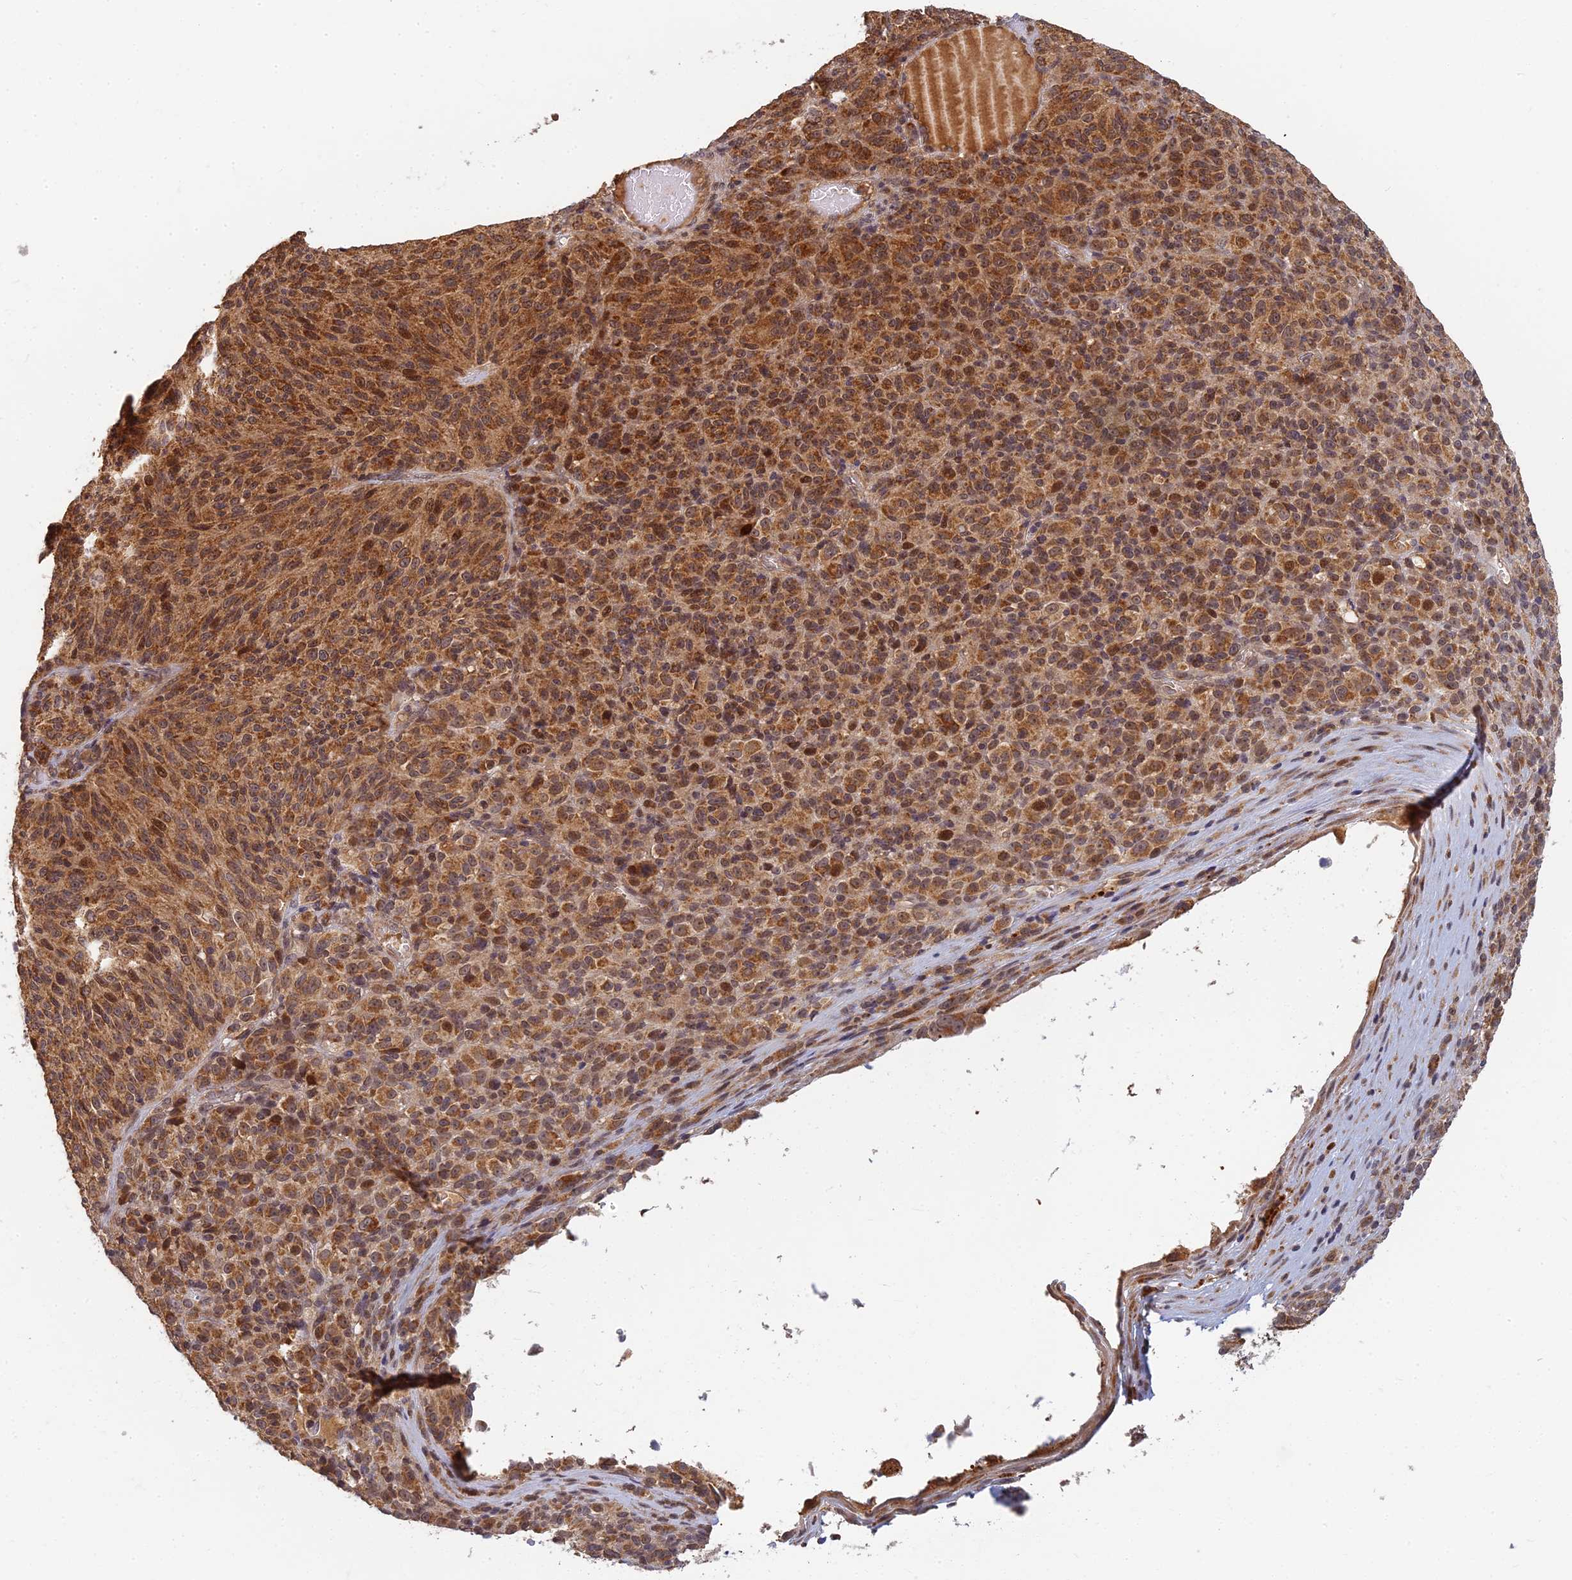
{"staining": {"intensity": "moderate", "quantity": ">75%", "location": "cytoplasmic/membranous"}, "tissue": "melanoma", "cell_type": "Tumor cells", "image_type": "cancer", "snomed": [{"axis": "morphology", "description": "Malignant melanoma, Metastatic site"}, {"axis": "topography", "description": "Brain"}], "caption": "The image exhibits a brown stain indicating the presence of a protein in the cytoplasmic/membranous of tumor cells in malignant melanoma (metastatic site).", "gene": "RGL3", "patient": {"sex": "female", "age": 56}}